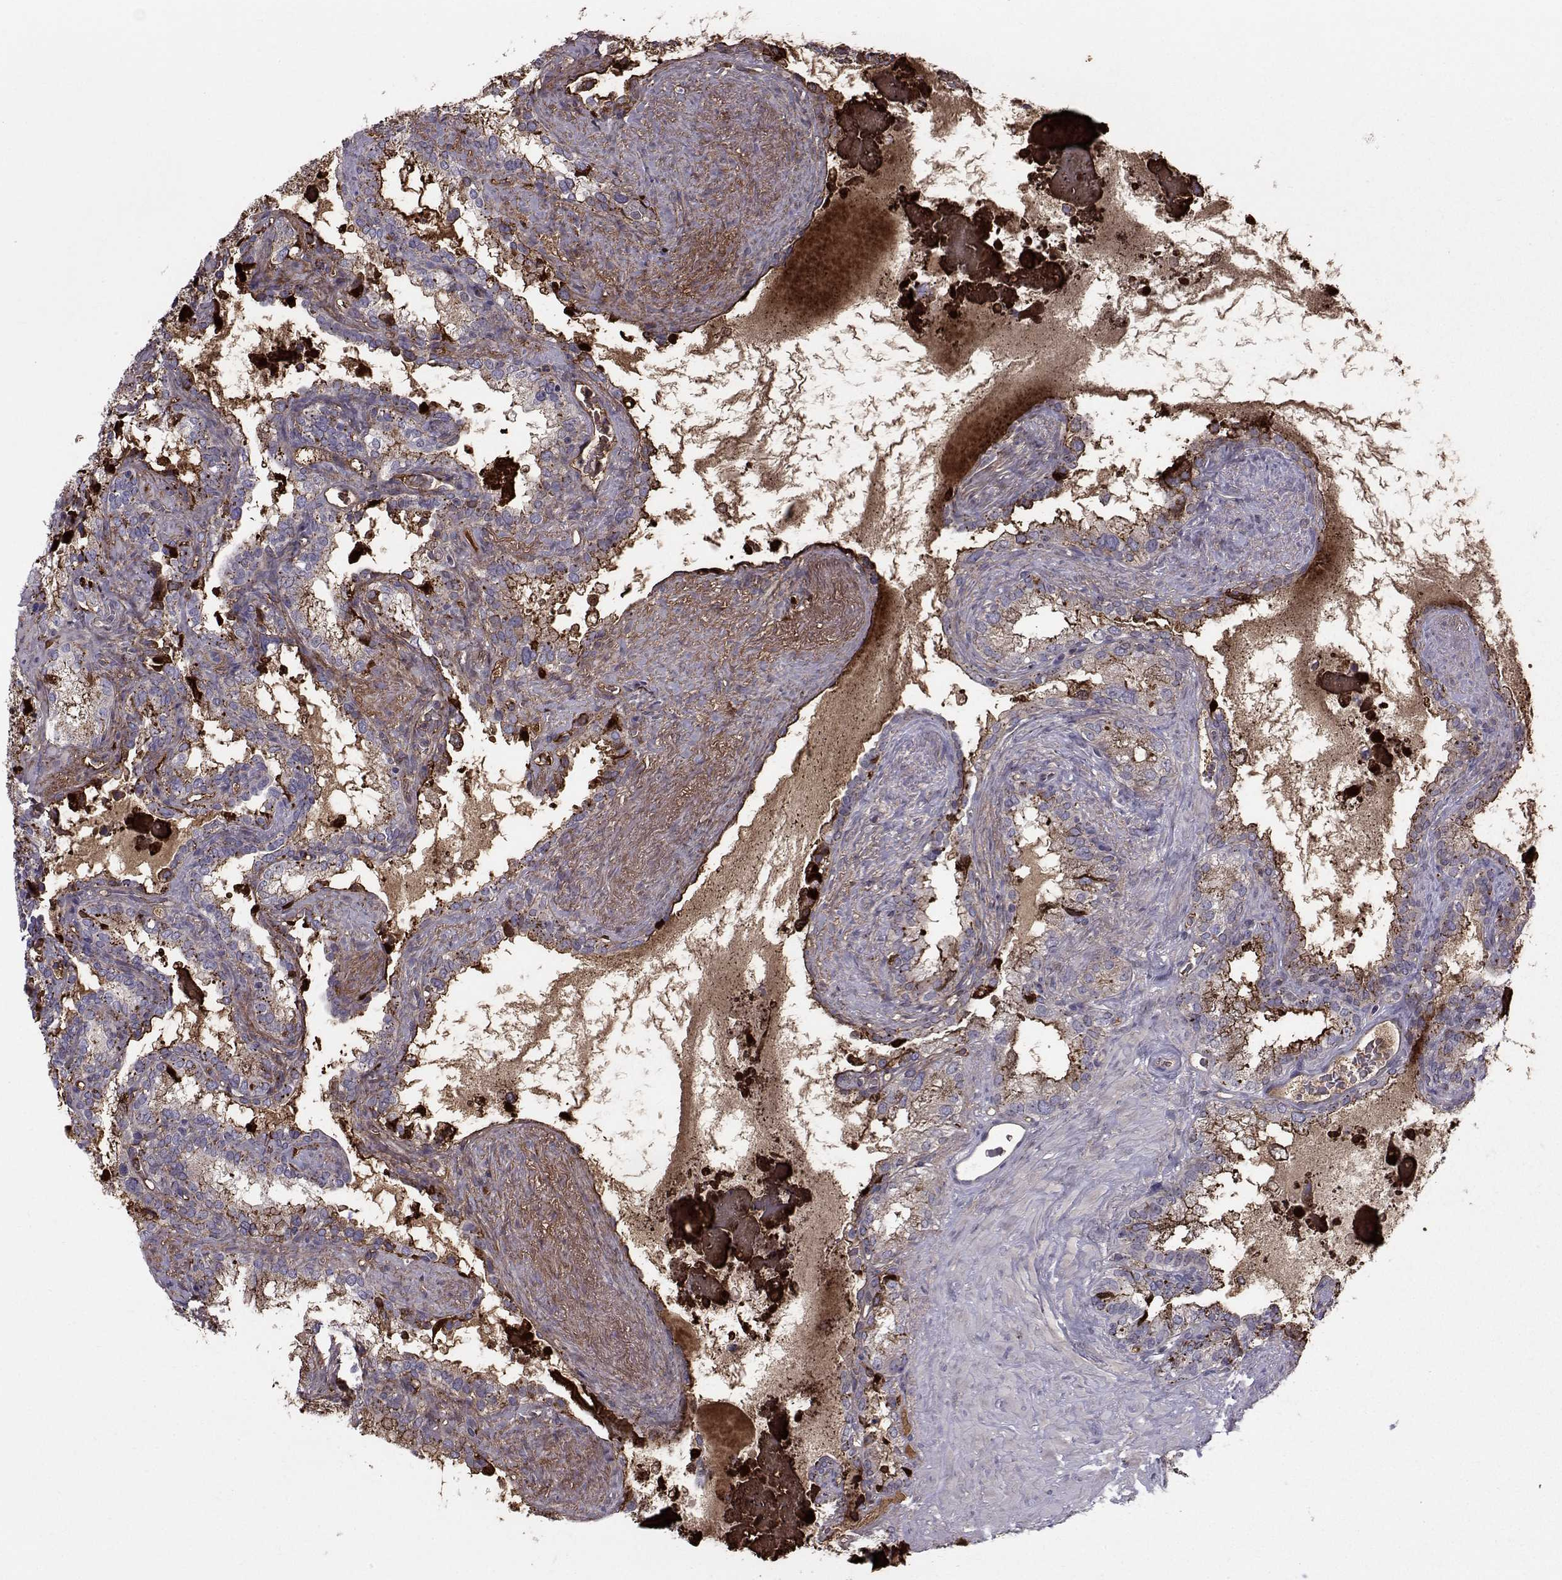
{"staining": {"intensity": "moderate", "quantity": "<25%", "location": "cytoplasmic/membranous"}, "tissue": "seminal vesicle", "cell_type": "Glandular cells", "image_type": "normal", "snomed": [{"axis": "morphology", "description": "Normal tissue, NOS"}, {"axis": "topography", "description": "Seminal veicle"}], "caption": "A brown stain highlights moderate cytoplasmic/membranous staining of a protein in glandular cells of normal human seminal vesicle. (IHC, brightfield microscopy, high magnification).", "gene": "CALCR", "patient": {"sex": "male", "age": 71}}